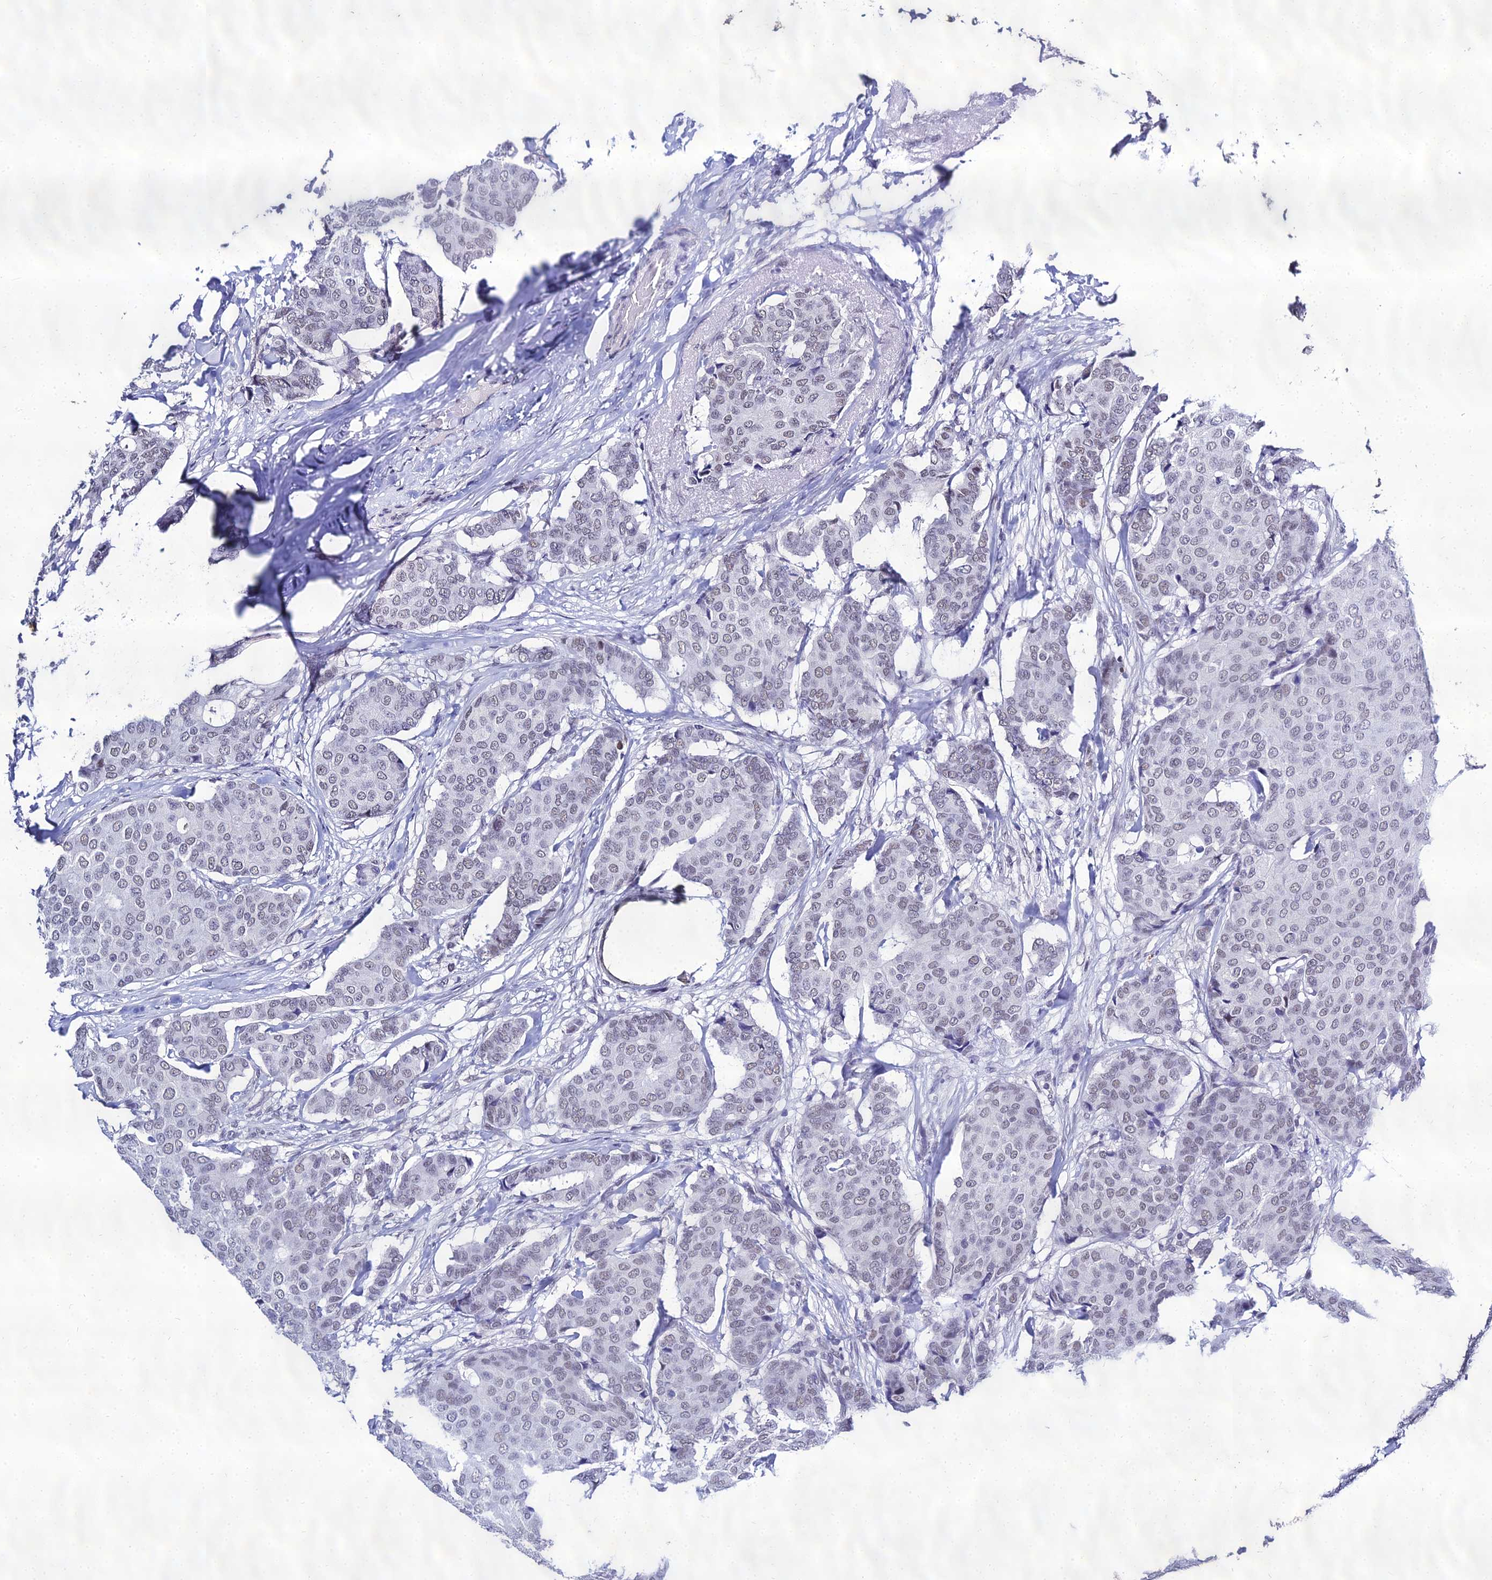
{"staining": {"intensity": "weak", "quantity": "<25%", "location": "nuclear"}, "tissue": "breast cancer", "cell_type": "Tumor cells", "image_type": "cancer", "snomed": [{"axis": "morphology", "description": "Duct carcinoma"}, {"axis": "topography", "description": "Breast"}], "caption": "IHC of breast cancer (intraductal carcinoma) exhibits no positivity in tumor cells.", "gene": "PPP4R2", "patient": {"sex": "female", "age": 75}}